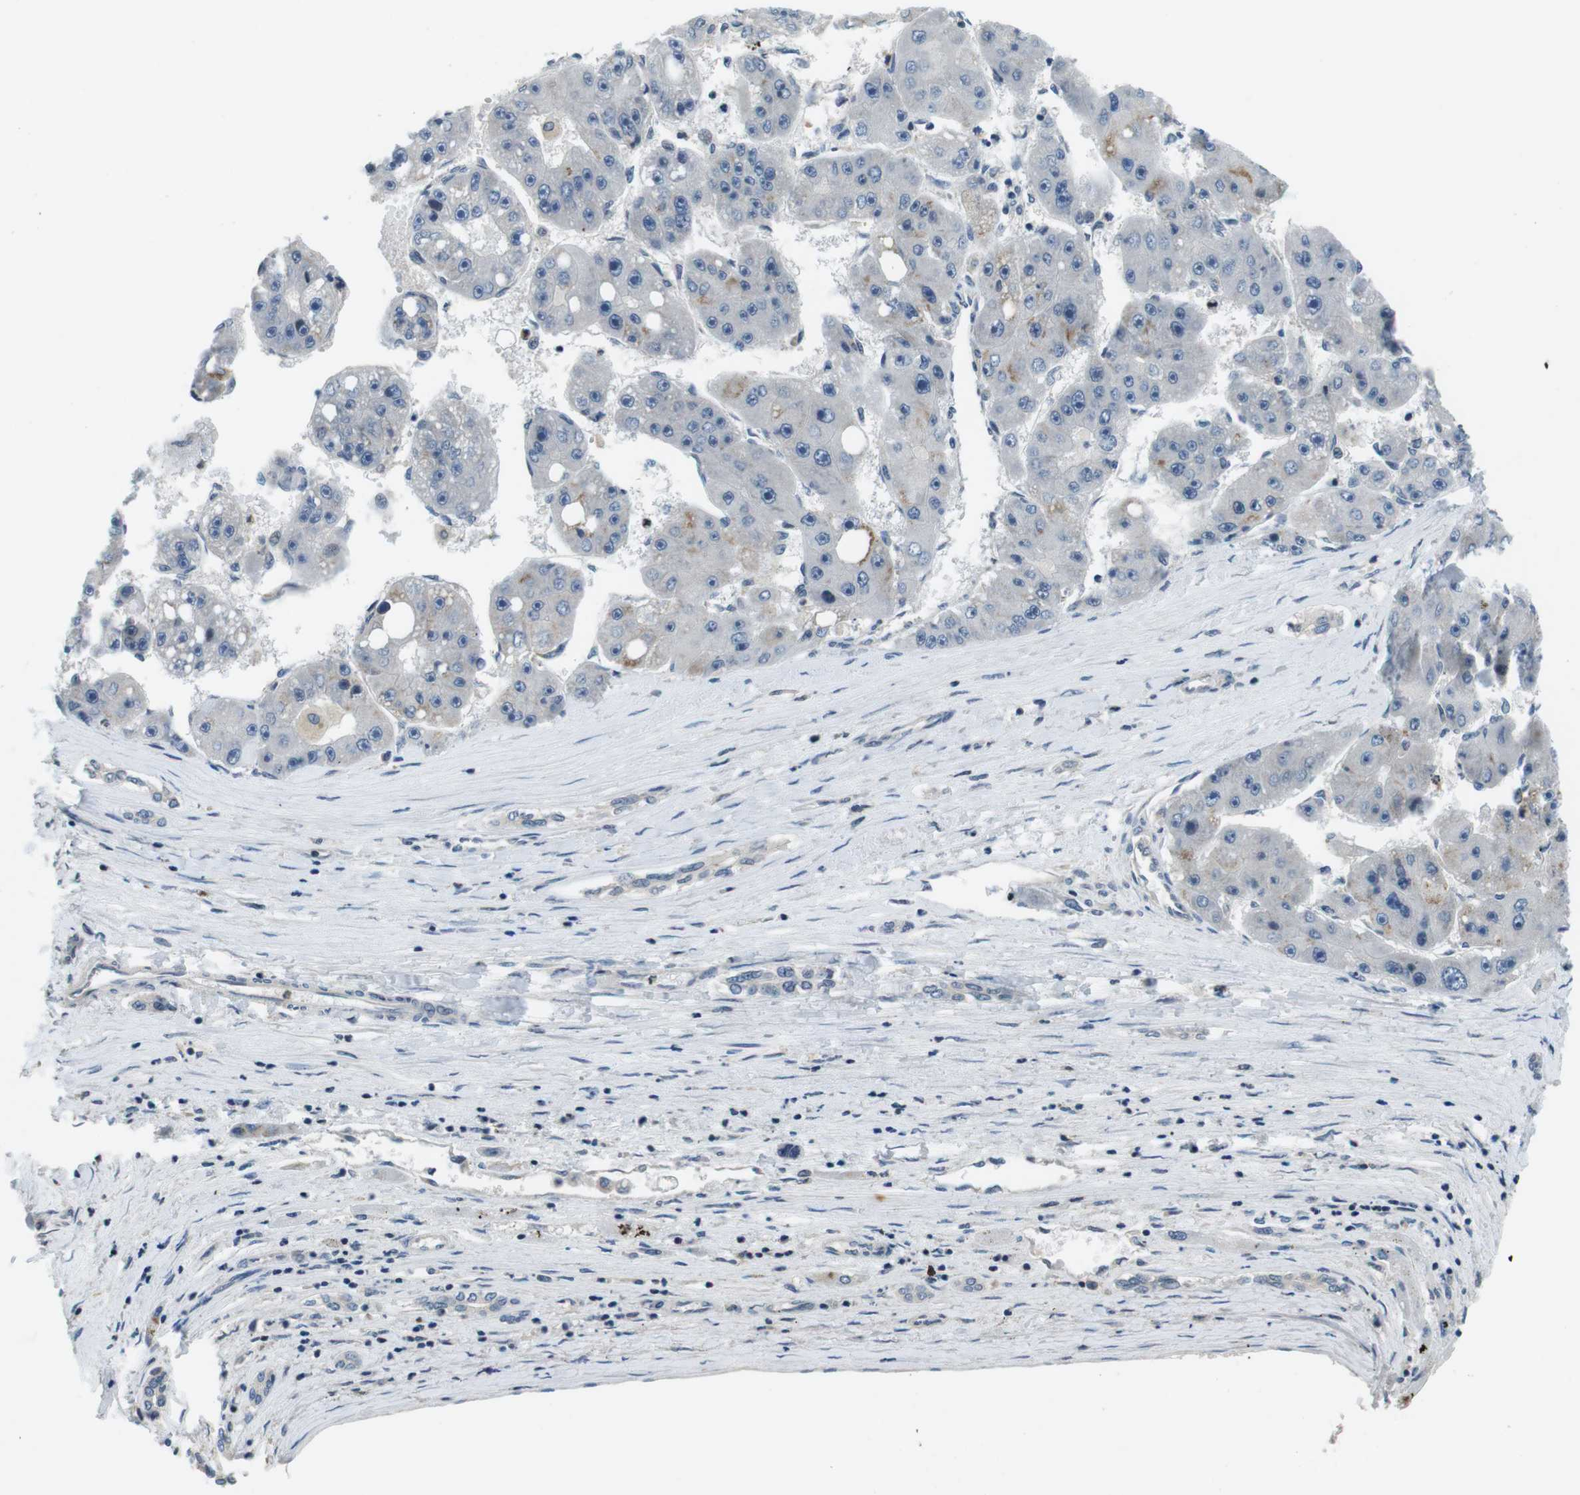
{"staining": {"intensity": "weak", "quantity": "<25%", "location": "cytoplasmic/membranous"}, "tissue": "liver cancer", "cell_type": "Tumor cells", "image_type": "cancer", "snomed": [{"axis": "morphology", "description": "Carcinoma, Hepatocellular, NOS"}, {"axis": "topography", "description": "Liver"}], "caption": "DAB (3,3'-diaminobenzidine) immunohistochemical staining of liver cancer shows no significant positivity in tumor cells.", "gene": "NEK4", "patient": {"sex": "female", "age": 61}}